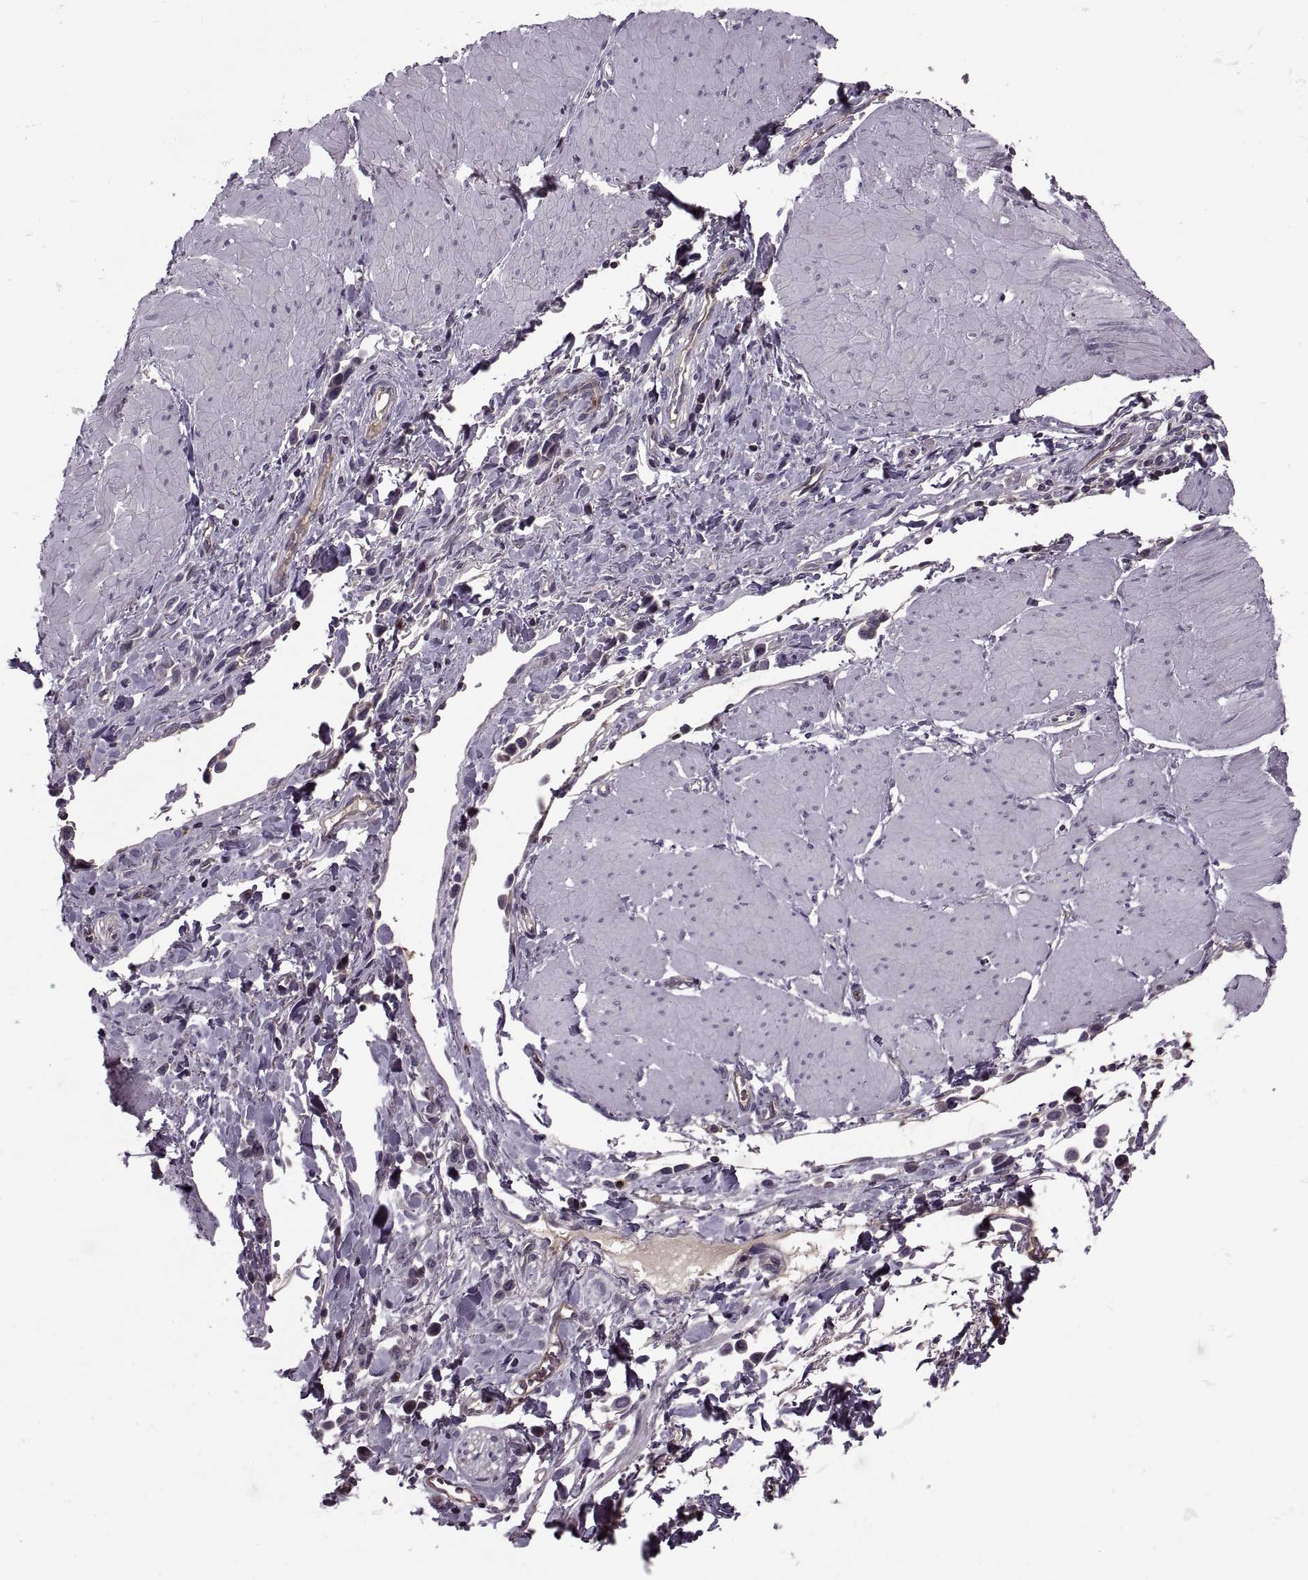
{"staining": {"intensity": "negative", "quantity": "none", "location": "none"}, "tissue": "stomach cancer", "cell_type": "Tumor cells", "image_type": "cancer", "snomed": [{"axis": "morphology", "description": "Adenocarcinoma, NOS"}, {"axis": "topography", "description": "Stomach"}], "caption": "There is no significant positivity in tumor cells of stomach cancer. The staining is performed using DAB (3,3'-diaminobenzidine) brown chromogen with nuclei counter-stained in using hematoxylin.", "gene": "SLC2A3", "patient": {"sex": "male", "age": 47}}